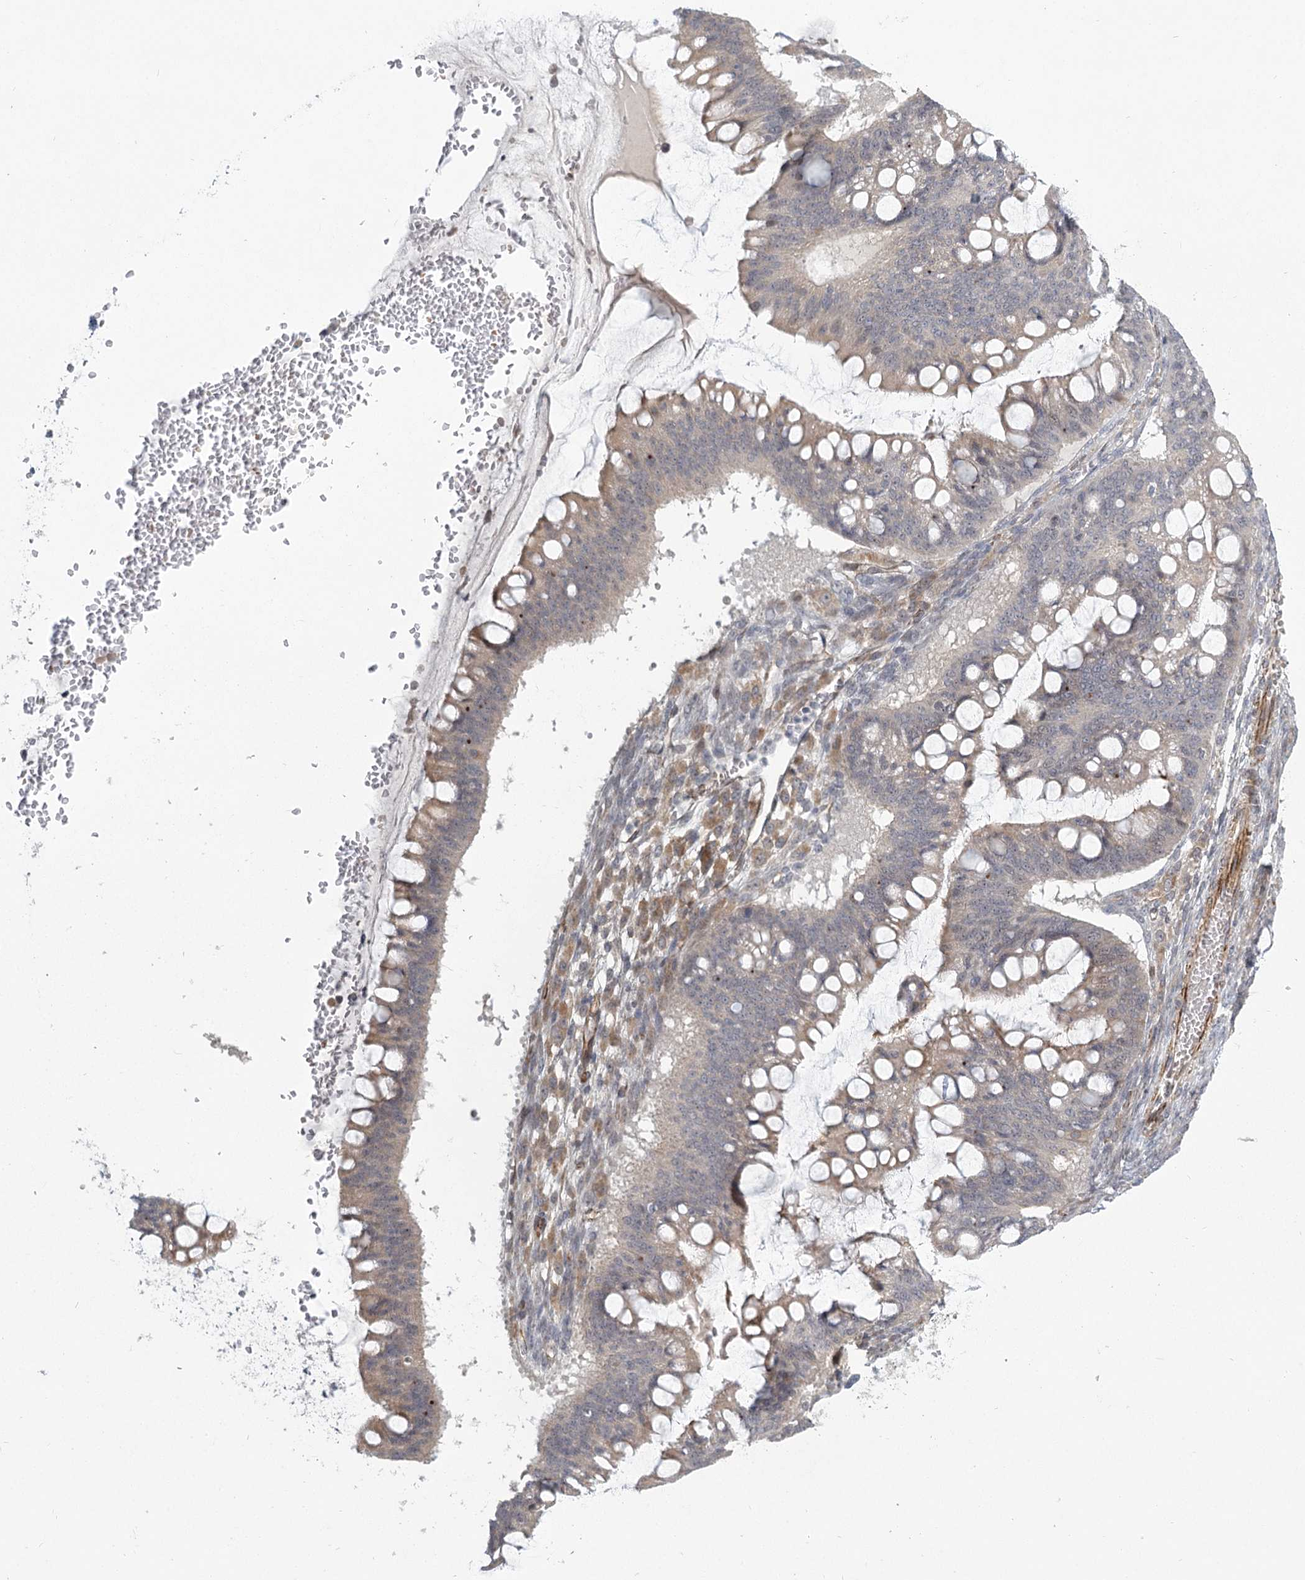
{"staining": {"intensity": "weak", "quantity": "25%-75%", "location": "cytoplasmic/membranous"}, "tissue": "ovarian cancer", "cell_type": "Tumor cells", "image_type": "cancer", "snomed": [{"axis": "morphology", "description": "Cystadenocarcinoma, mucinous, NOS"}, {"axis": "topography", "description": "Ovary"}], "caption": "Immunohistochemical staining of human ovarian cancer displays low levels of weak cytoplasmic/membranous protein expression in about 25%-75% of tumor cells.", "gene": "MEPE", "patient": {"sex": "female", "age": 73}}